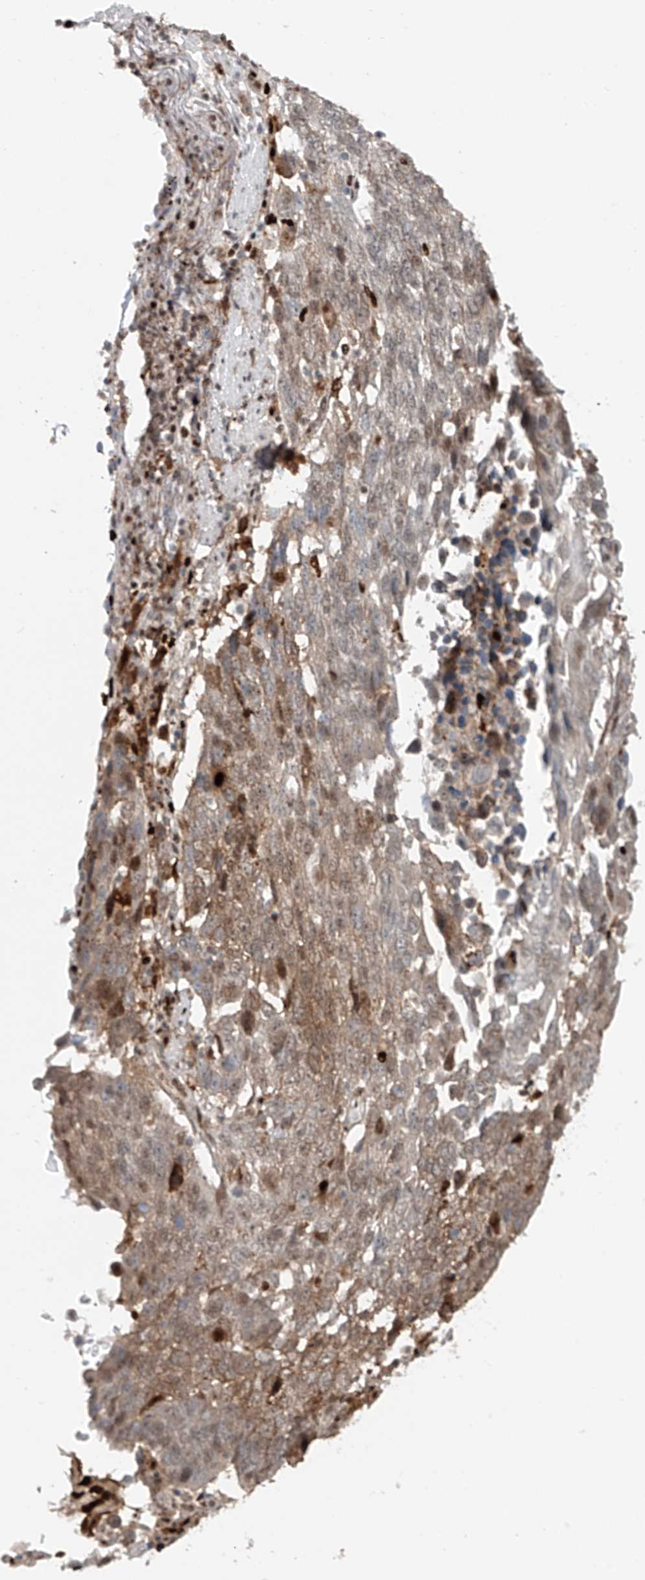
{"staining": {"intensity": "weak", "quantity": "25%-75%", "location": "cytoplasmic/membranous,nuclear"}, "tissue": "lung cancer", "cell_type": "Tumor cells", "image_type": "cancer", "snomed": [{"axis": "morphology", "description": "Squamous cell carcinoma, NOS"}, {"axis": "topography", "description": "Lung"}], "caption": "There is low levels of weak cytoplasmic/membranous and nuclear positivity in tumor cells of lung cancer (squamous cell carcinoma), as demonstrated by immunohistochemical staining (brown color).", "gene": "DZIP1L", "patient": {"sex": "male", "age": 66}}